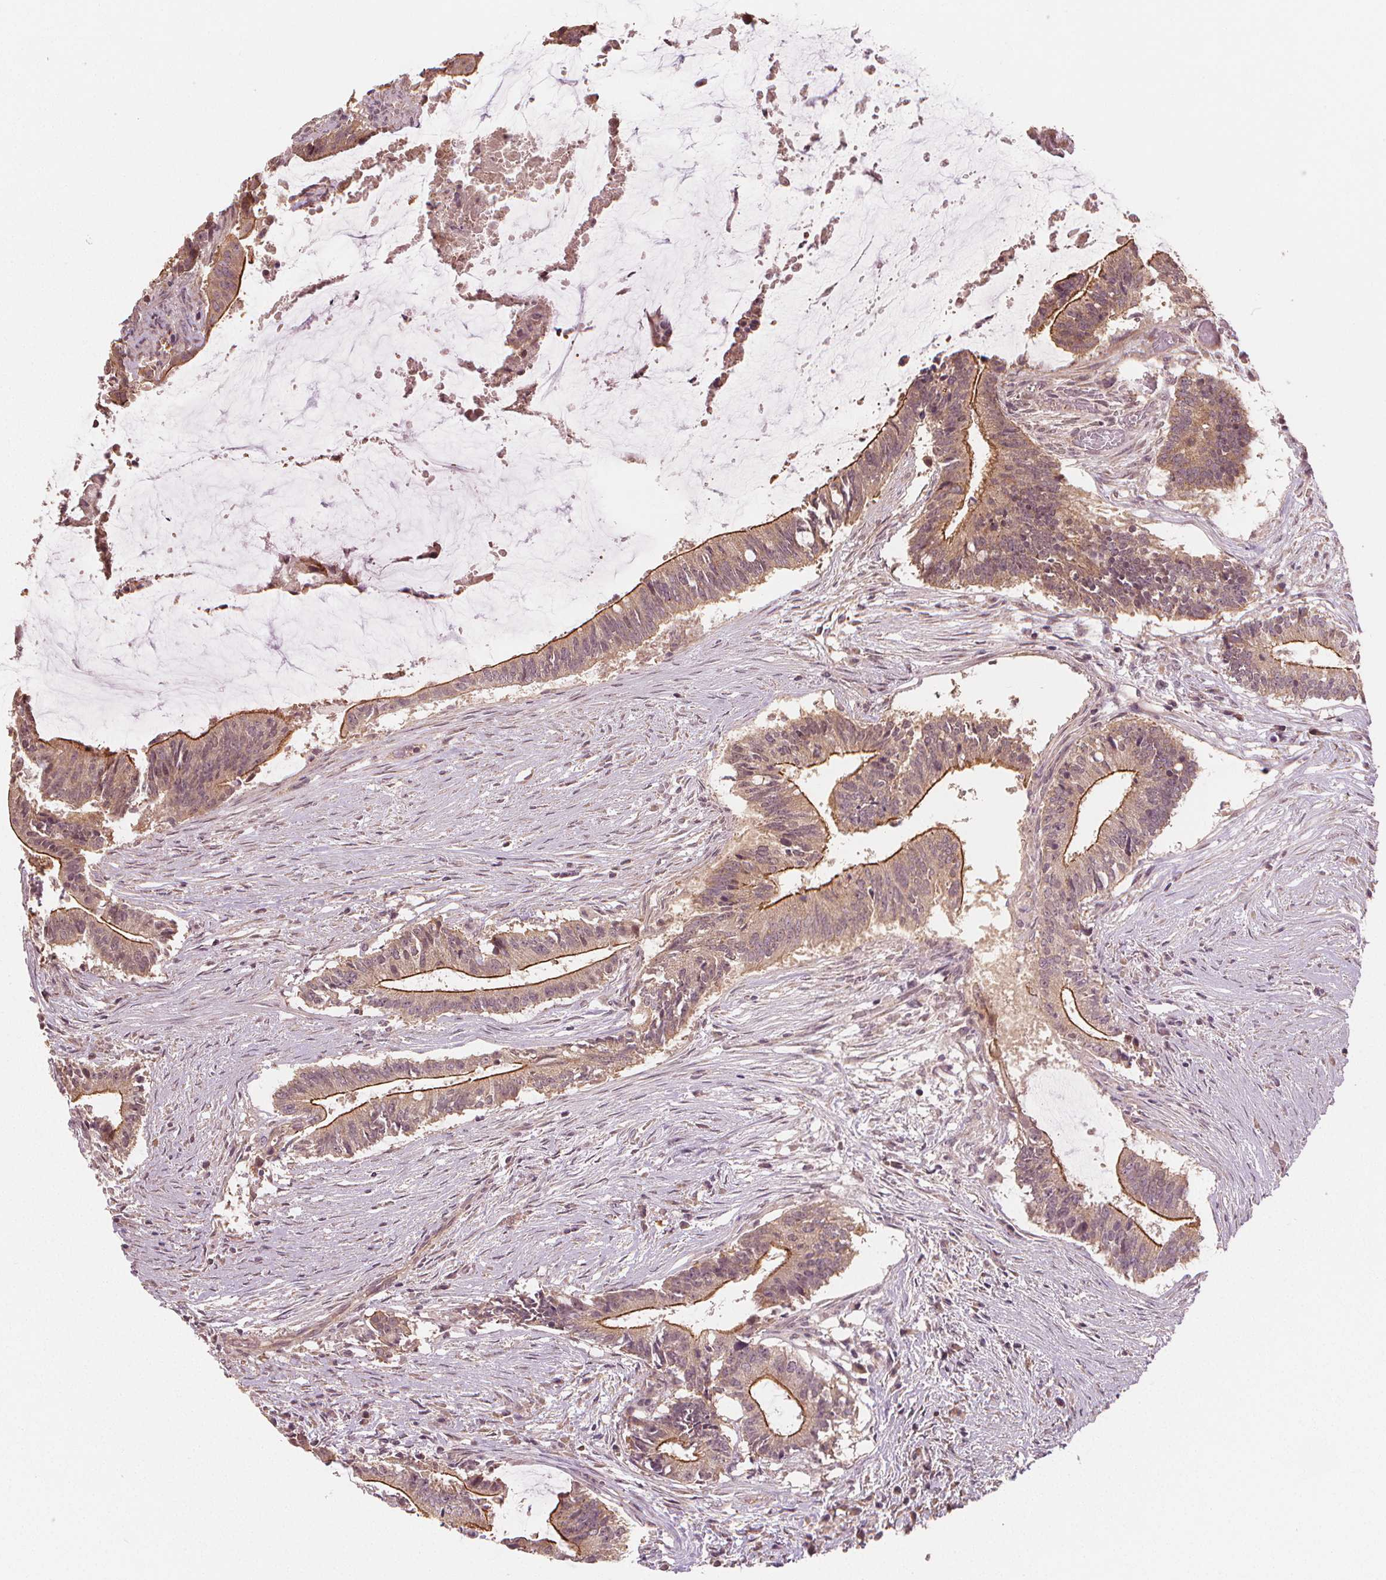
{"staining": {"intensity": "strong", "quantity": "<25%", "location": "cytoplasmic/membranous"}, "tissue": "colorectal cancer", "cell_type": "Tumor cells", "image_type": "cancer", "snomed": [{"axis": "morphology", "description": "Adenocarcinoma, NOS"}, {"axis": "topography", "description": "Colon"}], "caption": "About <25% of tumor cells in human colorectal cancer (adenocarcinoma) show strong cytoplasmic/membranous protein expression as visualized by brown immunohistochemical staining.", "gene": "CLBA1", "patient": {"sex": "female", "age": 43}}